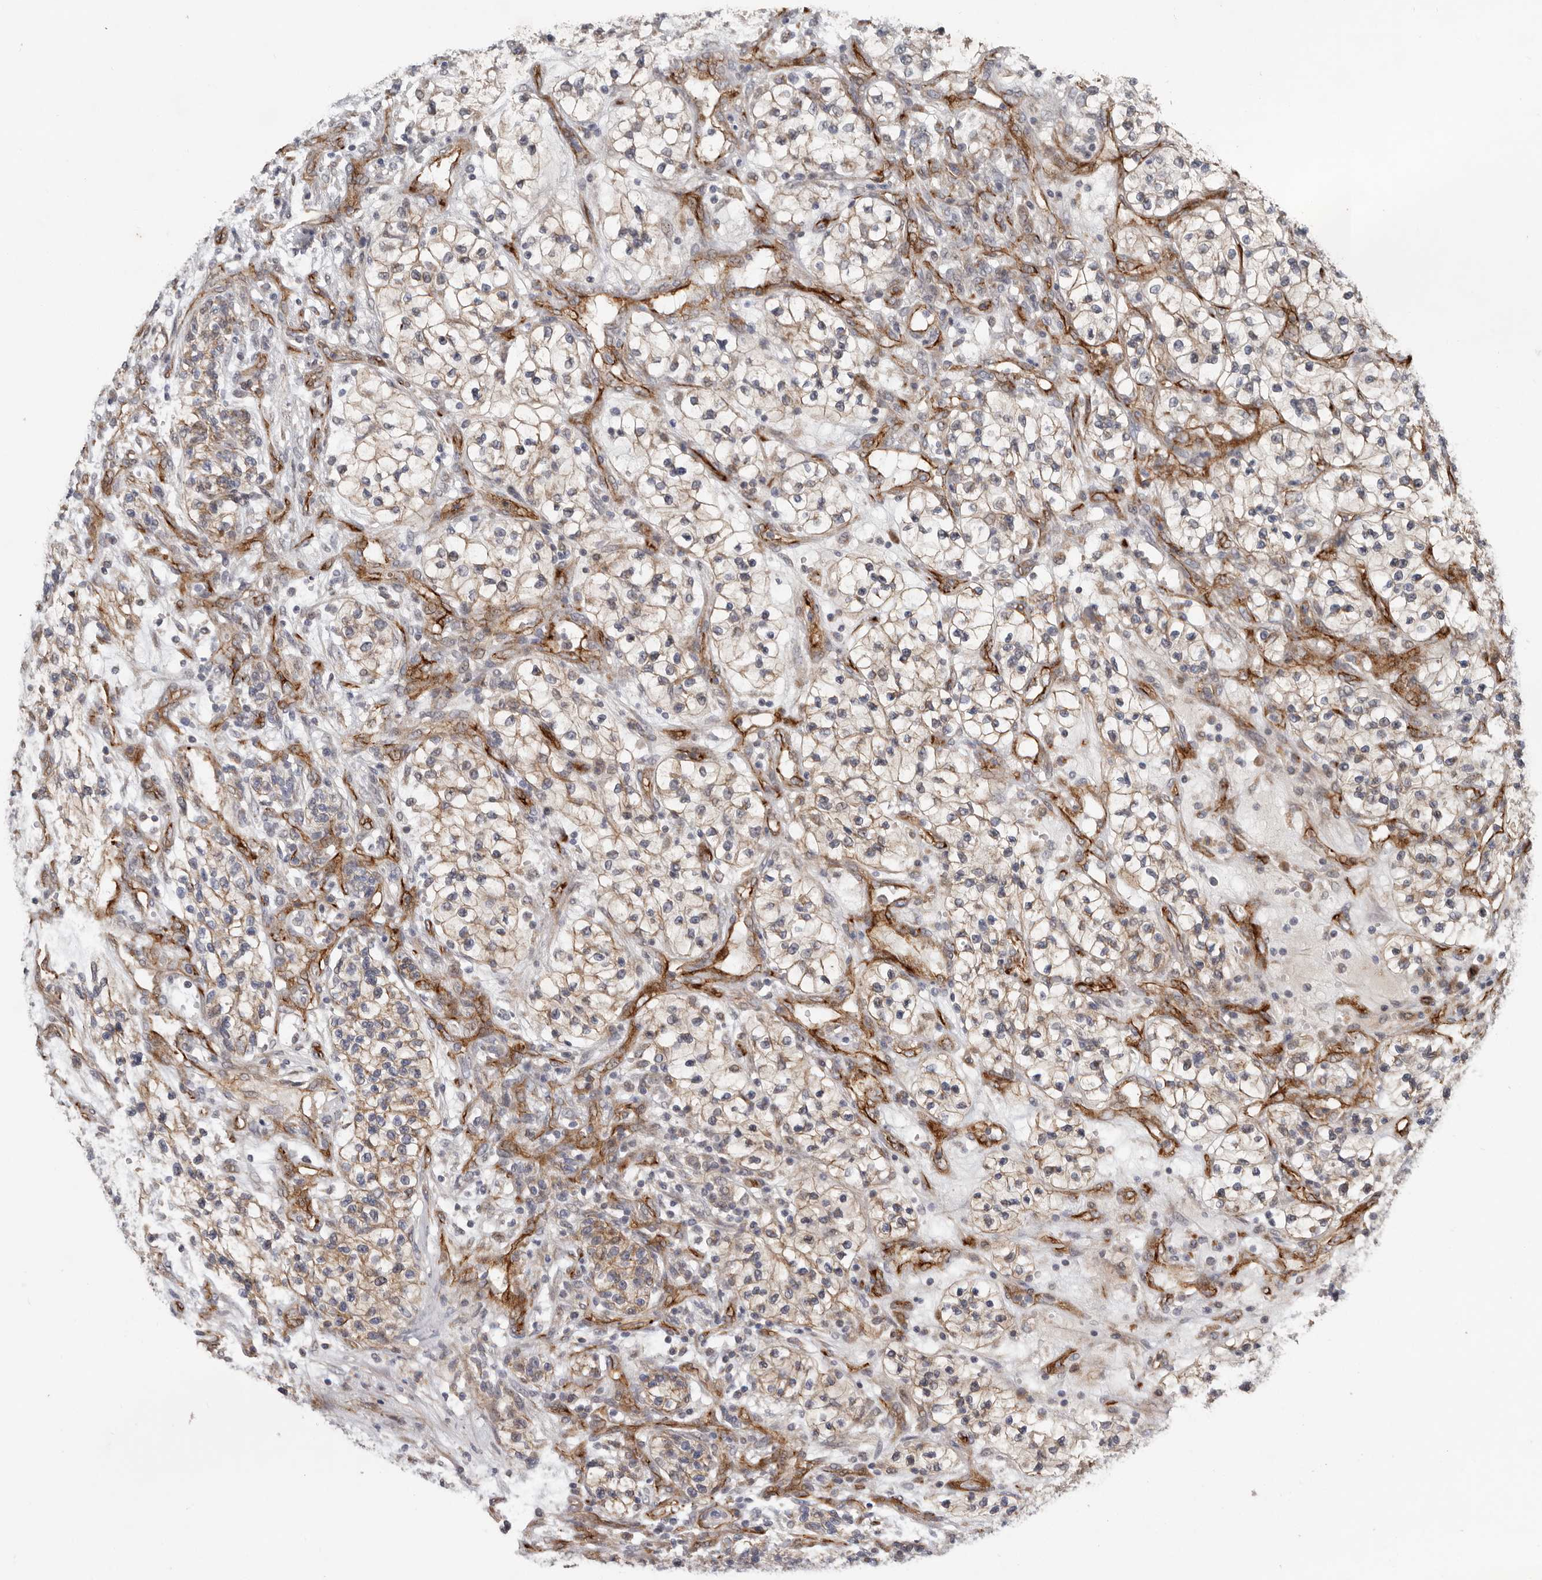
{"staining": {"intensity": "weak", "quantity": ">75%", "location": "cytoplasmic/membranous"}, "tissue": "renal cancer", "cell_type": "Tumor cells", "image_type": "cancer", "snomed": [{"axis": "morphology", "description": "Adenocarcinoma, NOS"}, {"axis": "topography", "description": "Kidney"}], "caption": "Immunohistochemical staining of human adenocarcinoma (renal) demonstrates low levels of weak cytoplasmic/membranous positivity in approximately >75% of tumor cells.", "gene": "RANBP17", "patient": {"sex": "female", "age": 57}}